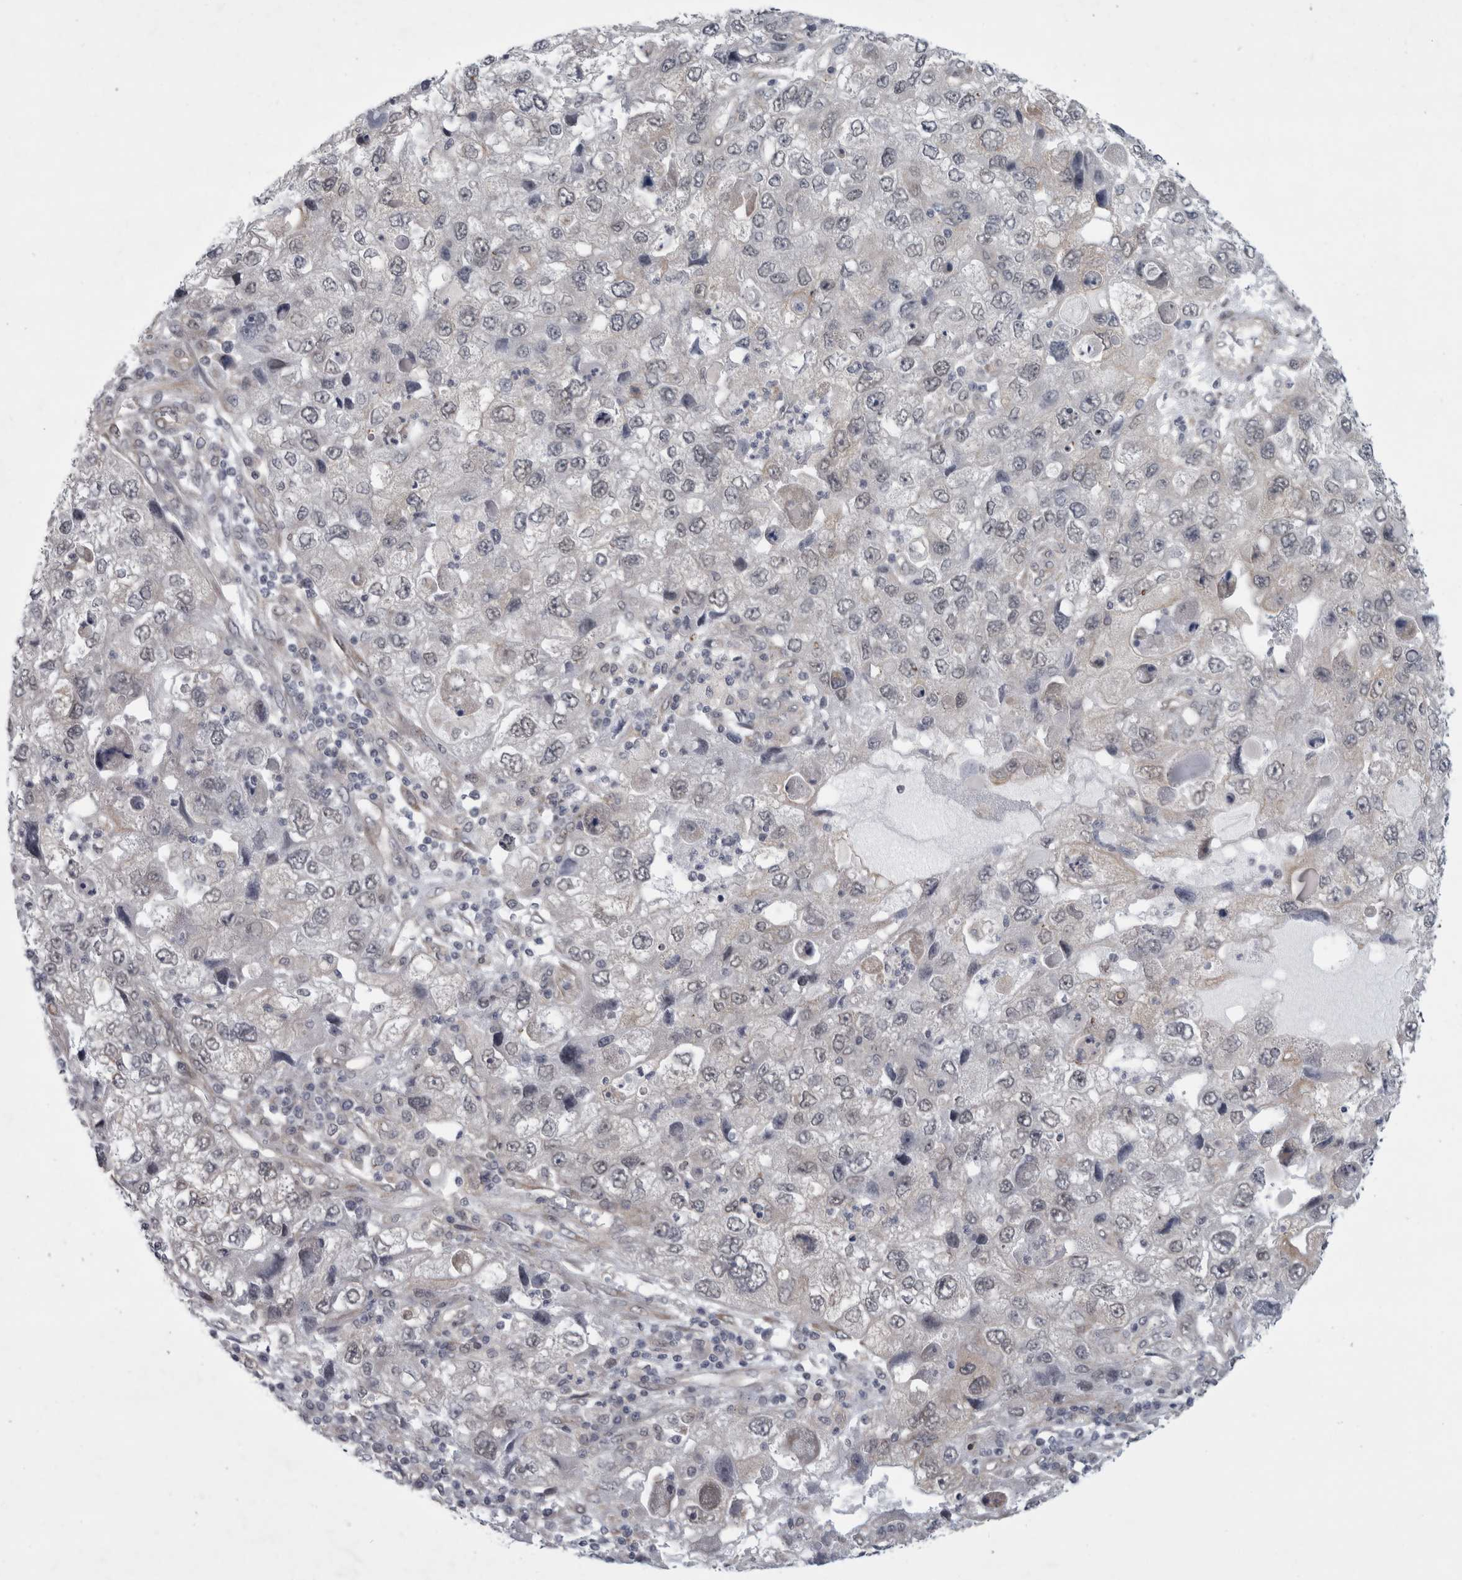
{"staining": {"intensity": "negative", "quantity": "none", "location": "none"}, "tissue": "endometrial cancer", "cell_type": "Tumor cells", "image_type": "cancer", "snomed": [{"axis": "morphology", "description": "Adenocarcinoma, NOS"}, {"axis": "topography", "description": "Endometrium"}], "caption": "An immunohistochemistry photomicrograph of endometrial cancer (adenocarcinoma) is shown. There is no staining in tumor cells of endometrial cancer (adenocarcinoma). (DAB (3,3'-diaminobenzidine) immunohistochemistry visualized using brightfield microscopy, high magnification).", "gene": "PARP11", "patient": {"sex": "female", "age": 49}}